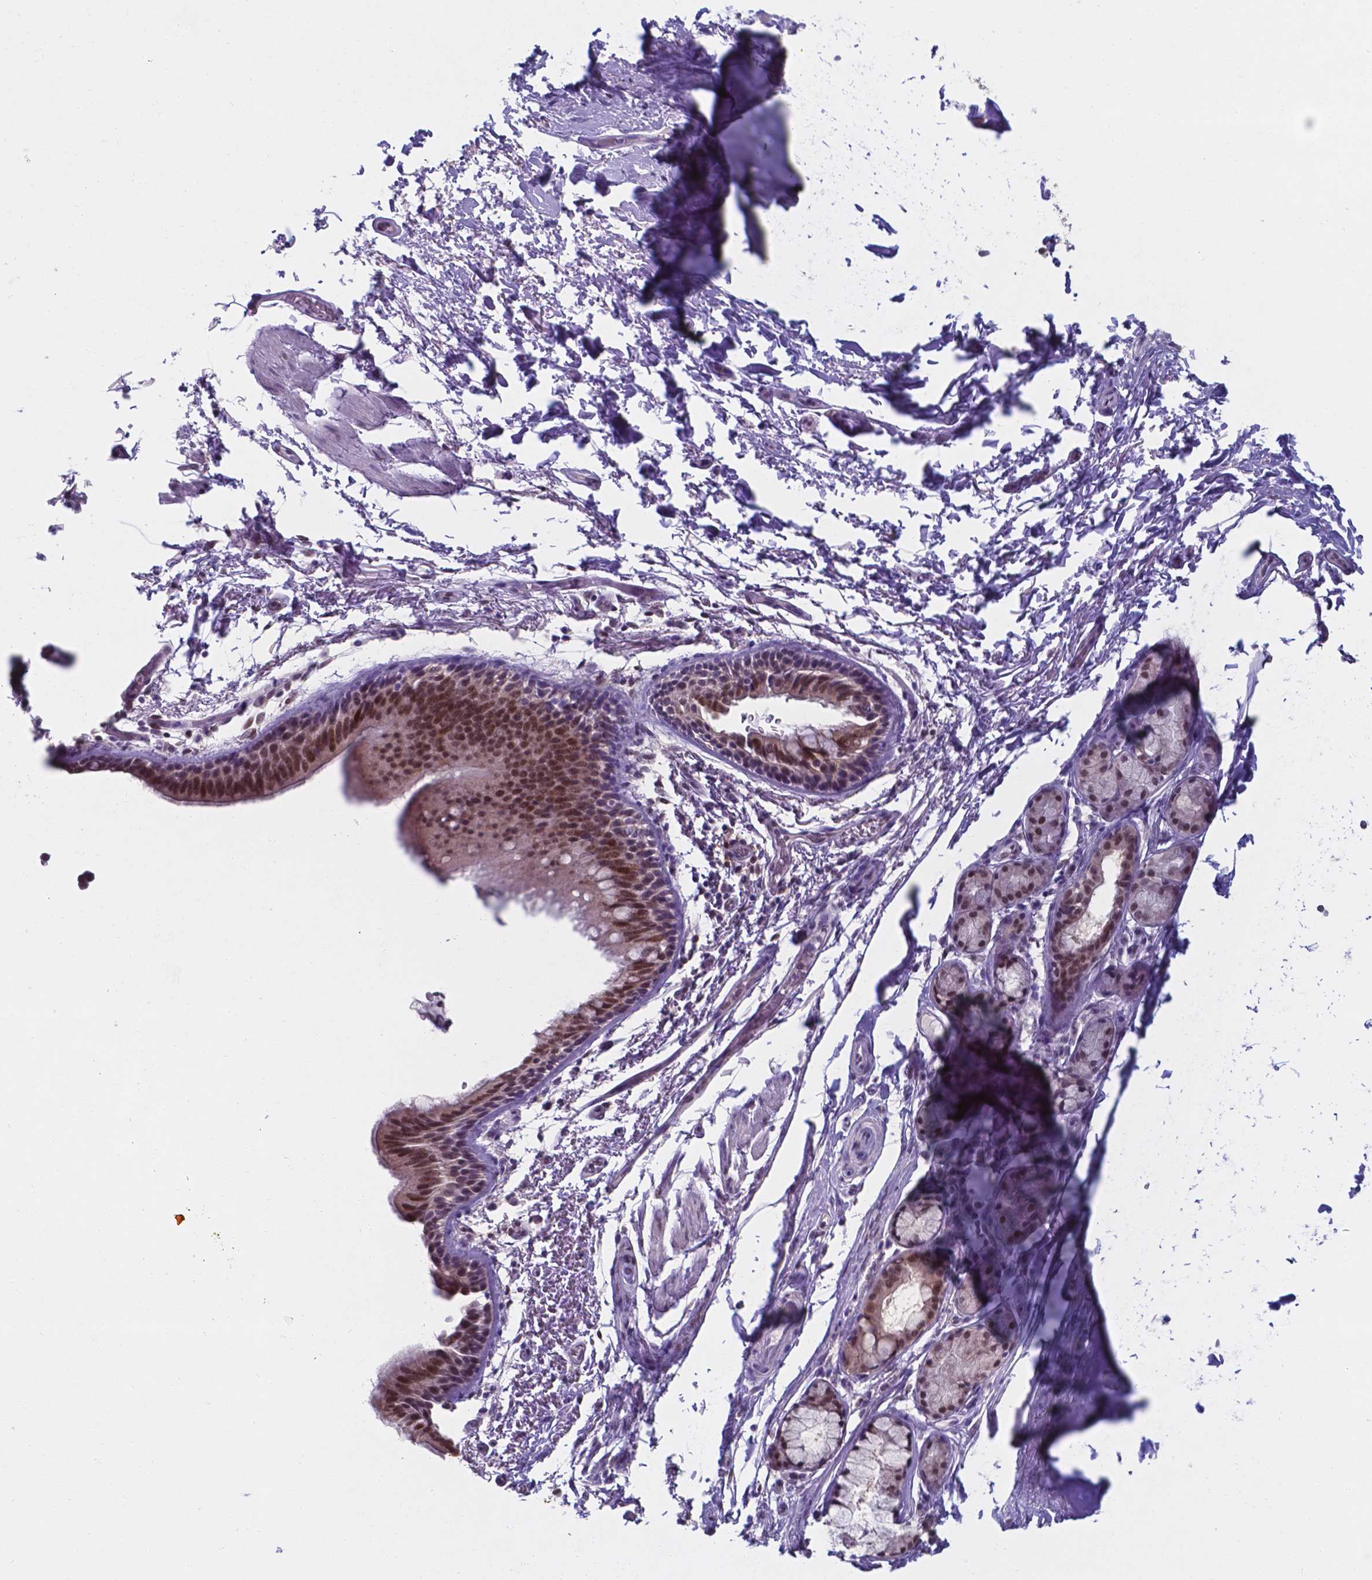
{"staining": {"intensity": "moderate", "quantity": ">75%", "location": "nuclear"}, "tissue": "bronchus", "cell_type": "Respiratory epithelial cells", "image_type": "normal", "snomed": [{"axis": "morphology", "description": "Normal tissue, NOS"}, {"axis": "topography", "description": "Lymph node"}, {"axis": "topography", "description": "Bronchus"}], "caption": "An immunohistochemistry photomicrograph of normal tissue is shown. Protein staining in brown shows moderate nuclear positivity in bronchus within respiratory epithelial cells. The staining was performed using DAB (3,3'-diaminobenzidine) to visualize the protein expression in brown, while the nuclei were stained in blue with hematoxylin (Magnification: 20x).", "gene": "UBE2E2", "patient": {"sex": "female", "age": 70}}